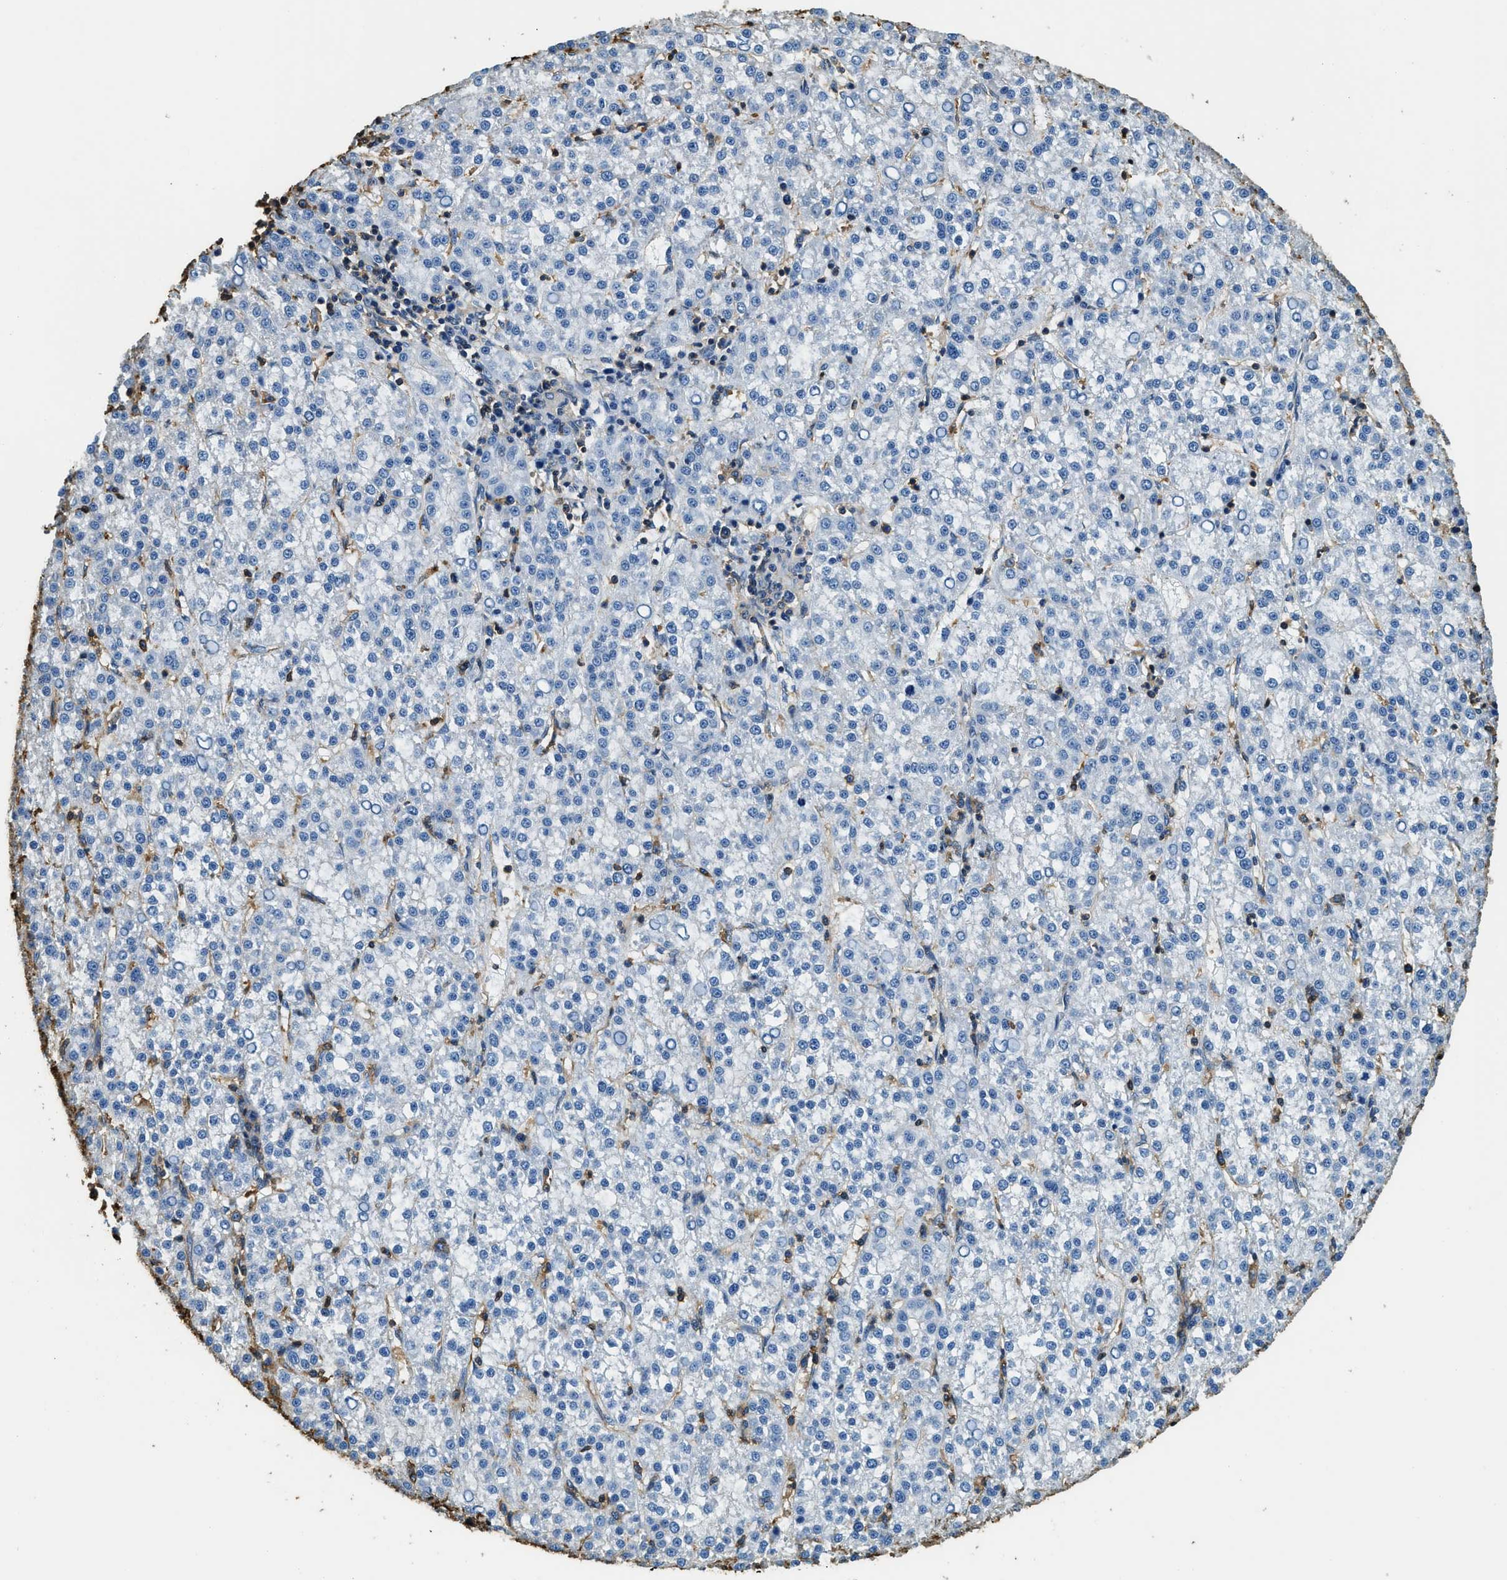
{"staining": {"intensity": "negative", "quantity": "none", "location": "none"}, "tissue": "liver cancer", "cell_type": "Tumor cells", "image_type": "cancer", "snomed": [{"axis": "morphology", "description": "Carcinoma, Hepatocellular, NOS"}, {"axis": "topography", "description": "Liver"}], "caption": "The photomicrograph displays no significant expression in tumor cells of hepatocellular carcinoma (liver).", "gene": "ACCS", "patient": {"sex": "female", "age": 58}}